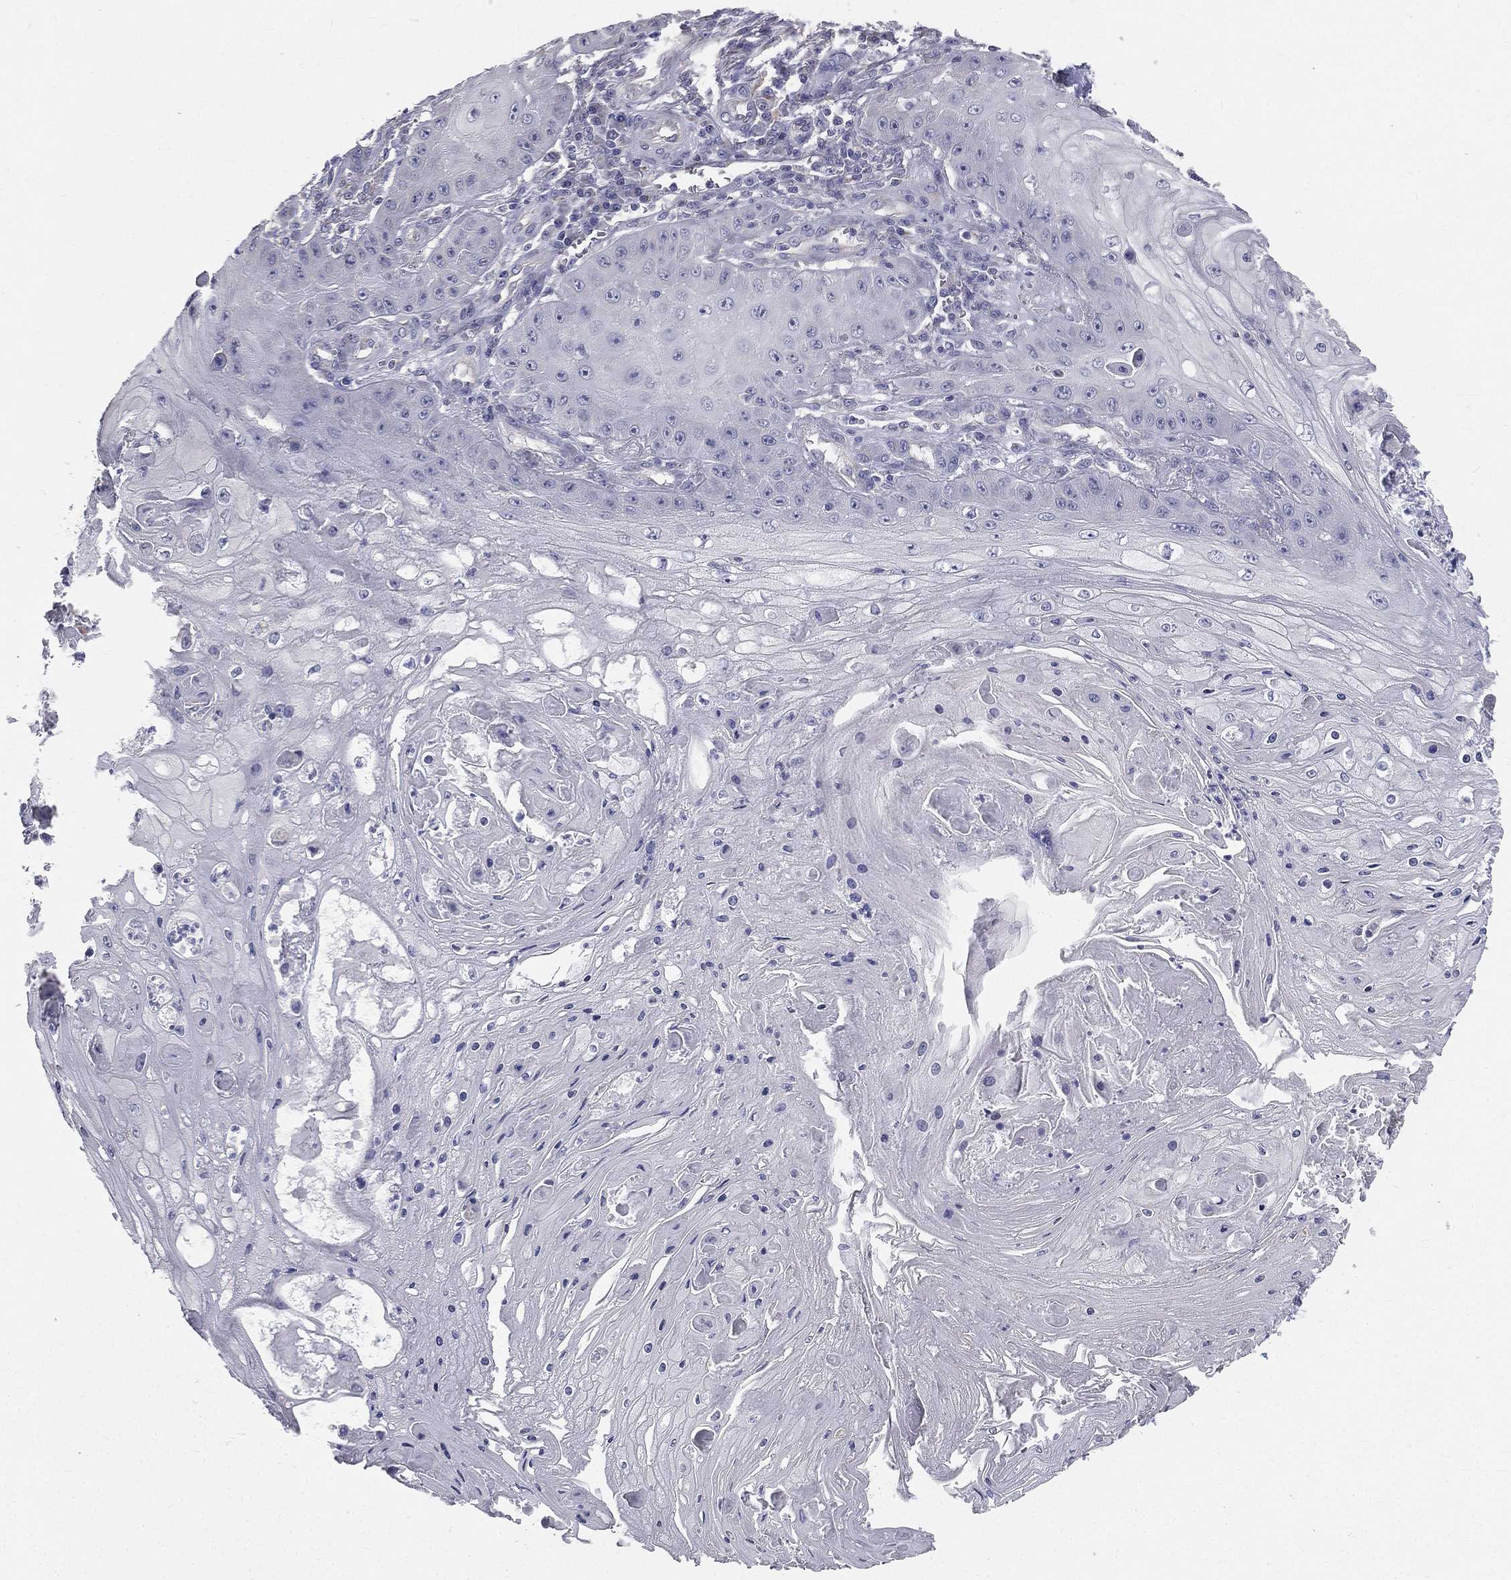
{"staining": {"intensity": "negative", "quantity": "none", "location": "none"}, "tissue": "skin cancer", "cell_type": "Tumor cells", "image_type": "cancer", "snomed": [{"axis": "morphology", "description": "Squamous cell carcinoma, NOS"}, {"axis": "topography", "description": "Skin"}], "caption": "Skin squamous cell carcinoma stained for a protein using immunohistochemistry shows no positivity tumor cells.", "gene": "MUC13", "patient": {"sex": "male", "age": 70}}